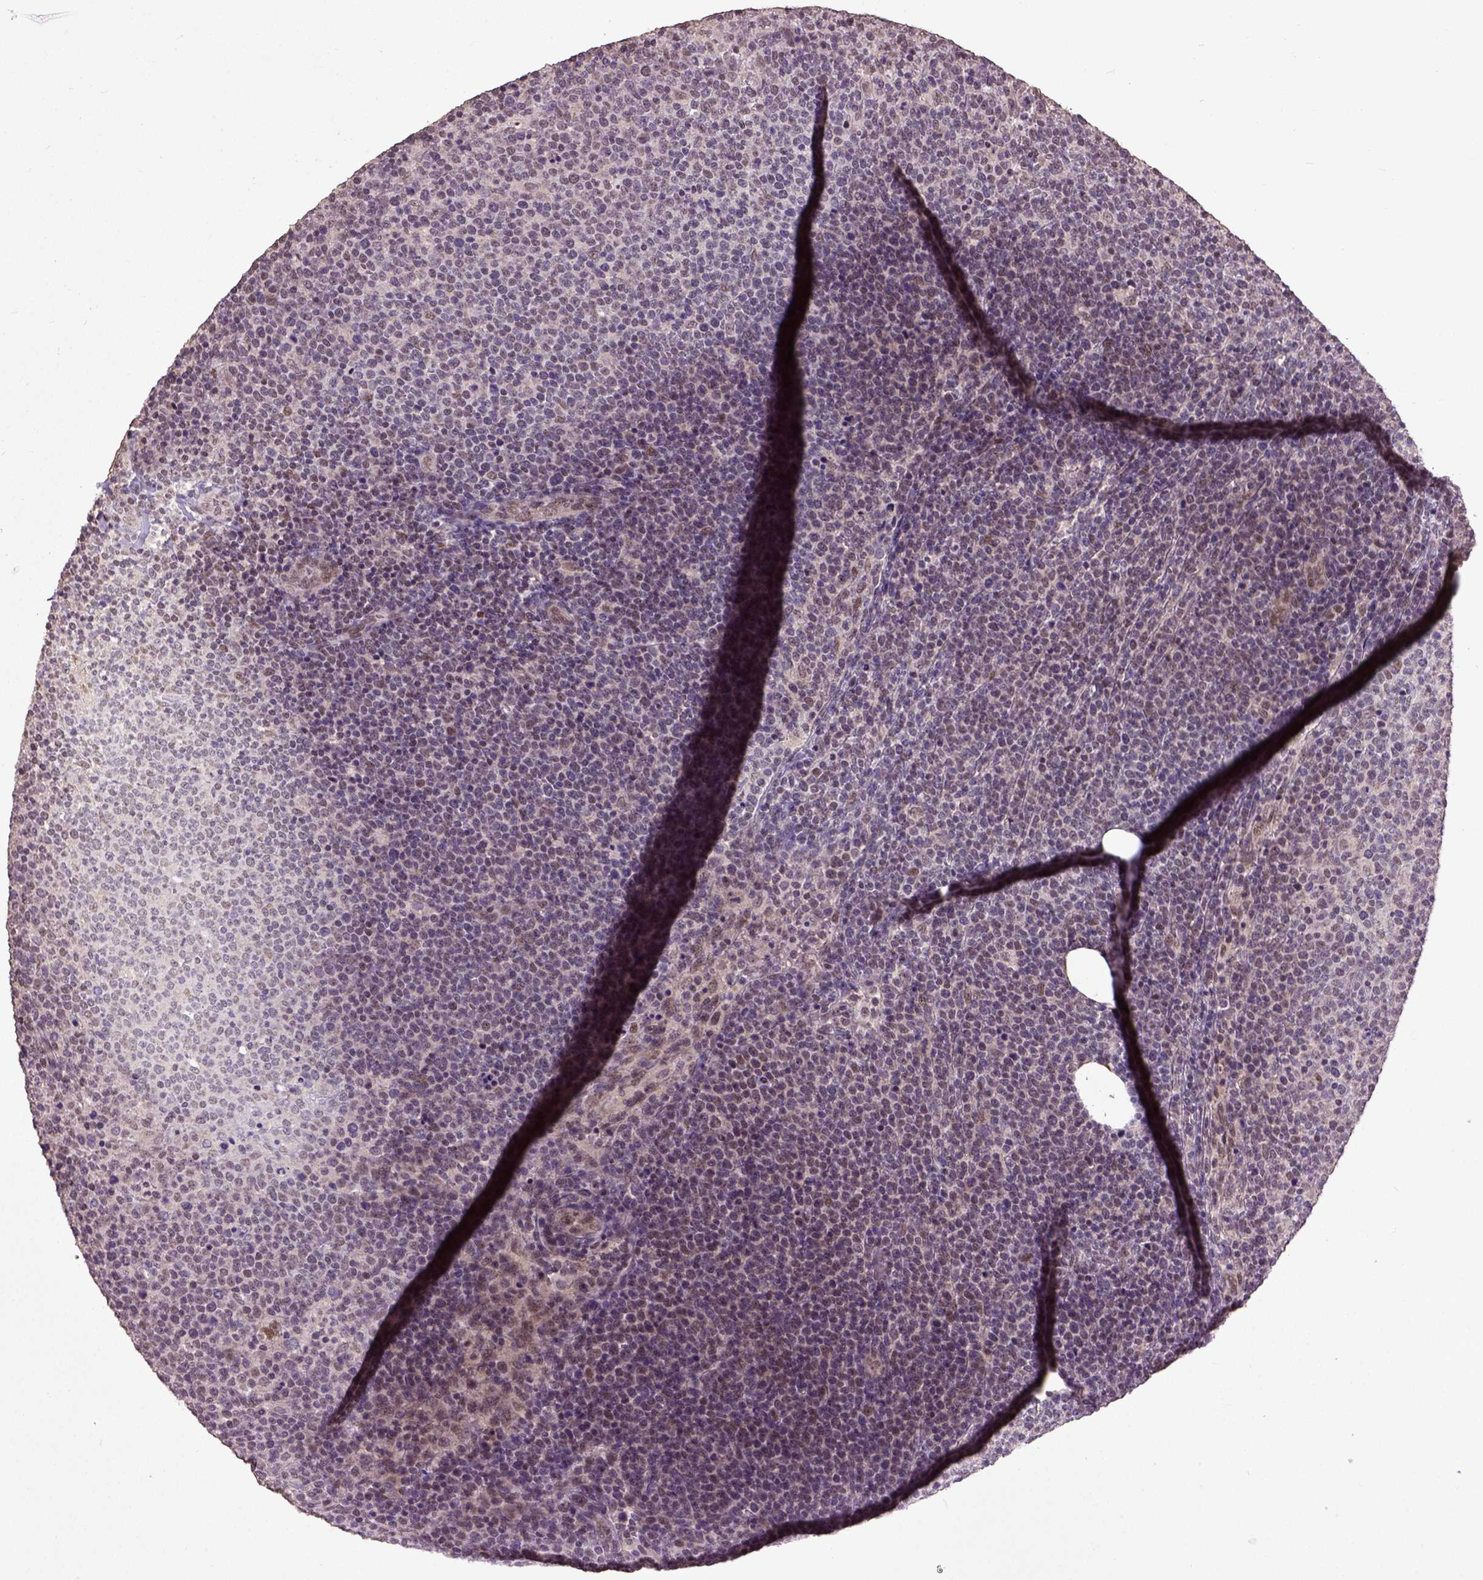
{"staining": {"intensity": "moderate", "quantity": "25%-75%", "location": "nuclear"}, "tissue": "lymphoma", "cell_type": "Tumor cells", "image_type": "cancer", "snomed": [{"axis": "morphology", "description": "Malignant lymphoma, non-Hodgkin's type, High grade"}, {"axis": "topography", "description": "Lymph node"}], "caption": "Human lymphoma stained with a protein marker demonstrates moderate staining in tumor cells.", "gene": "UBA3", "patient": {"sex": "male", "age": 61}}